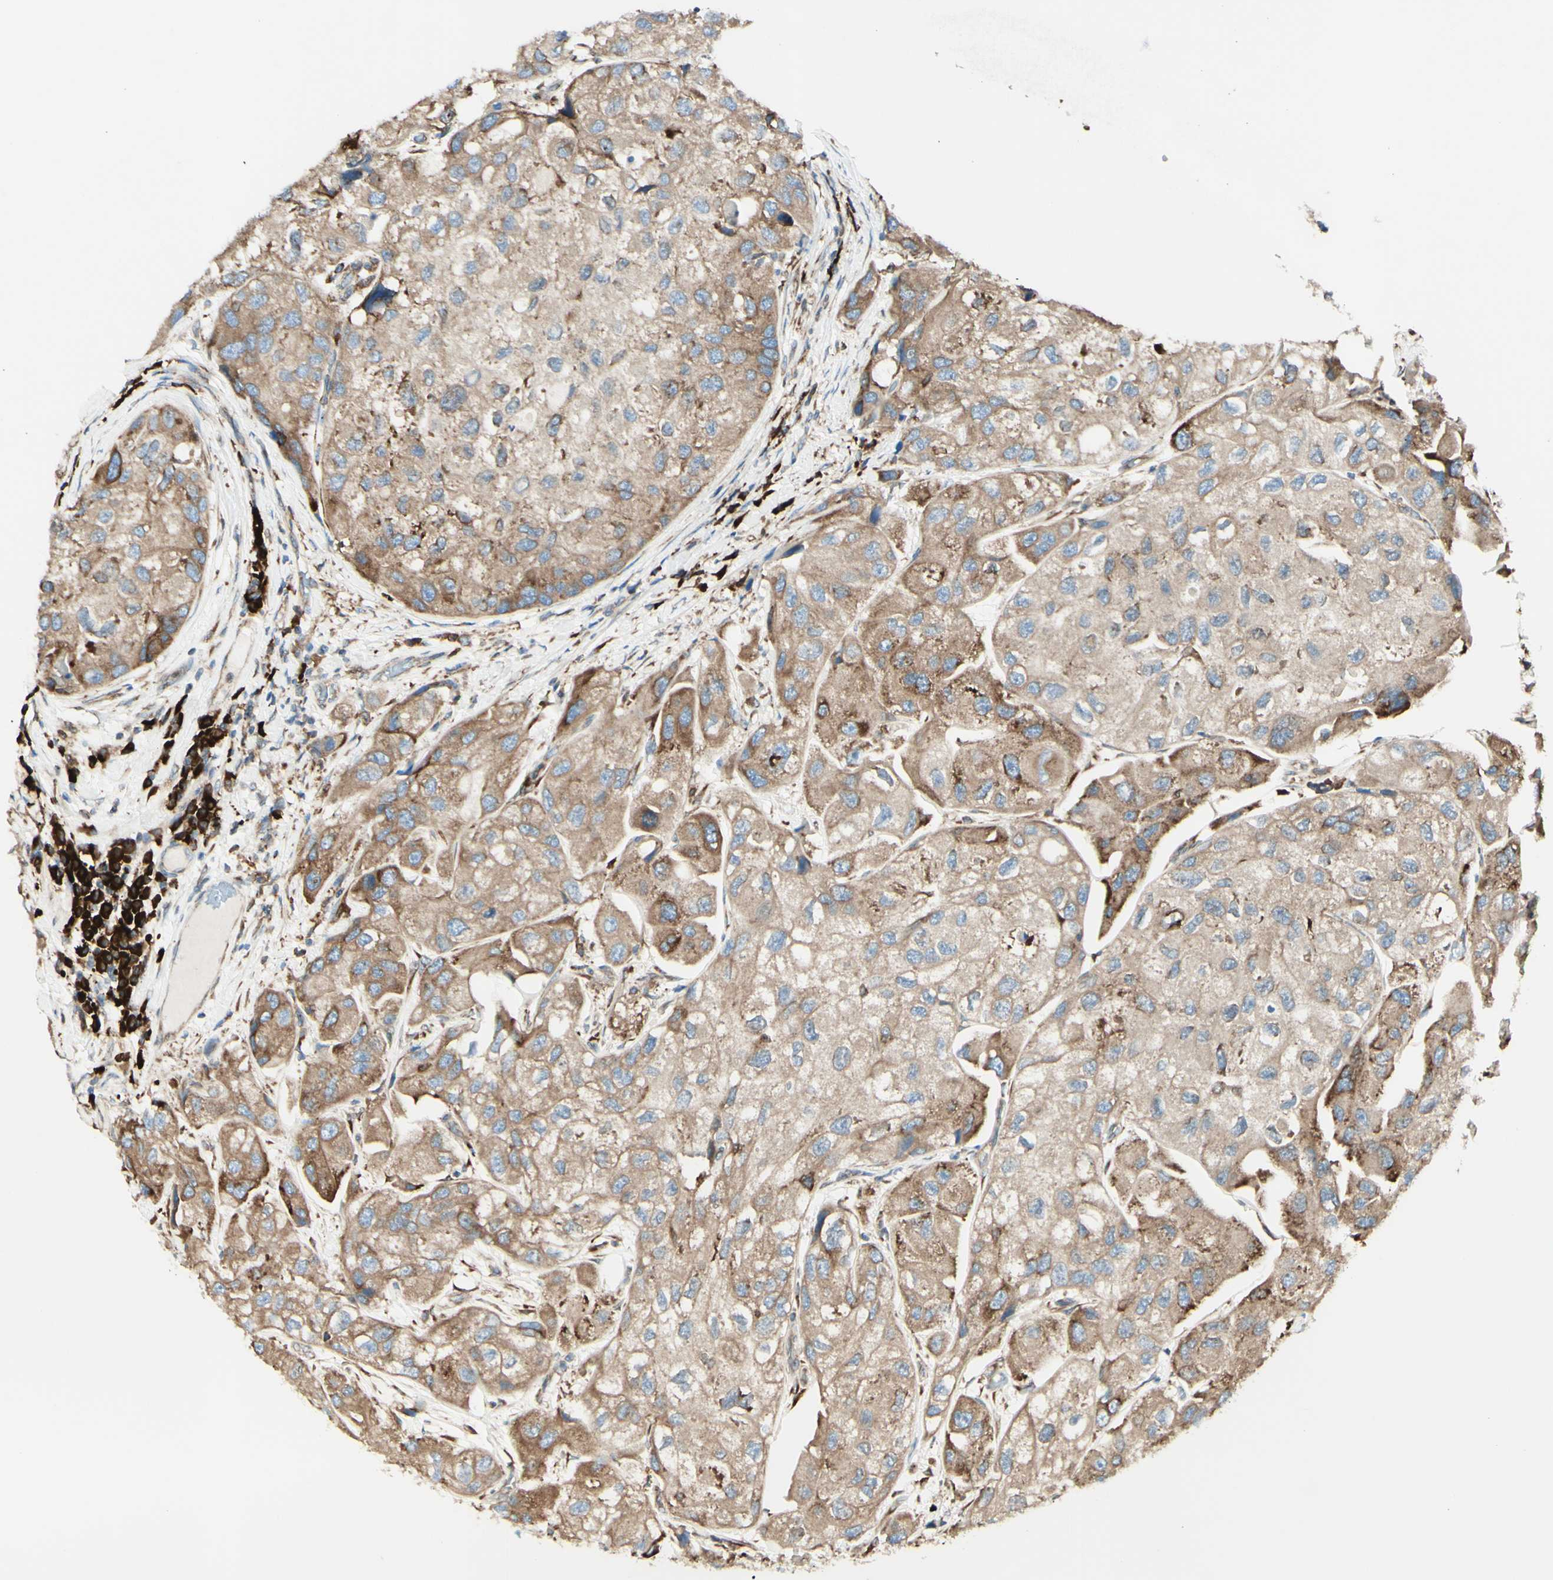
{"staining": {"intensity": "moderate", "quantity": ">75%", "location": "cytoplasmic/membranous"}, "tissue": "urothelial cancer", "cell_type": "Tumor cells", "image_type": "cancer", "snomed": [{"axis": "morphology", "description": "Urothelial carcinoma, High grade"}, {"axis": "topography", "description": "Urinary bladder"}], "caption": "Protein expression analysis of human urothelial carcinoma (high-grade) reveals moderate cytoplasmic/membranous expression in approximately >75% of tumor cells.", "gene": "DNAJB11", "patient": {"sex": "female", "age": 64}}